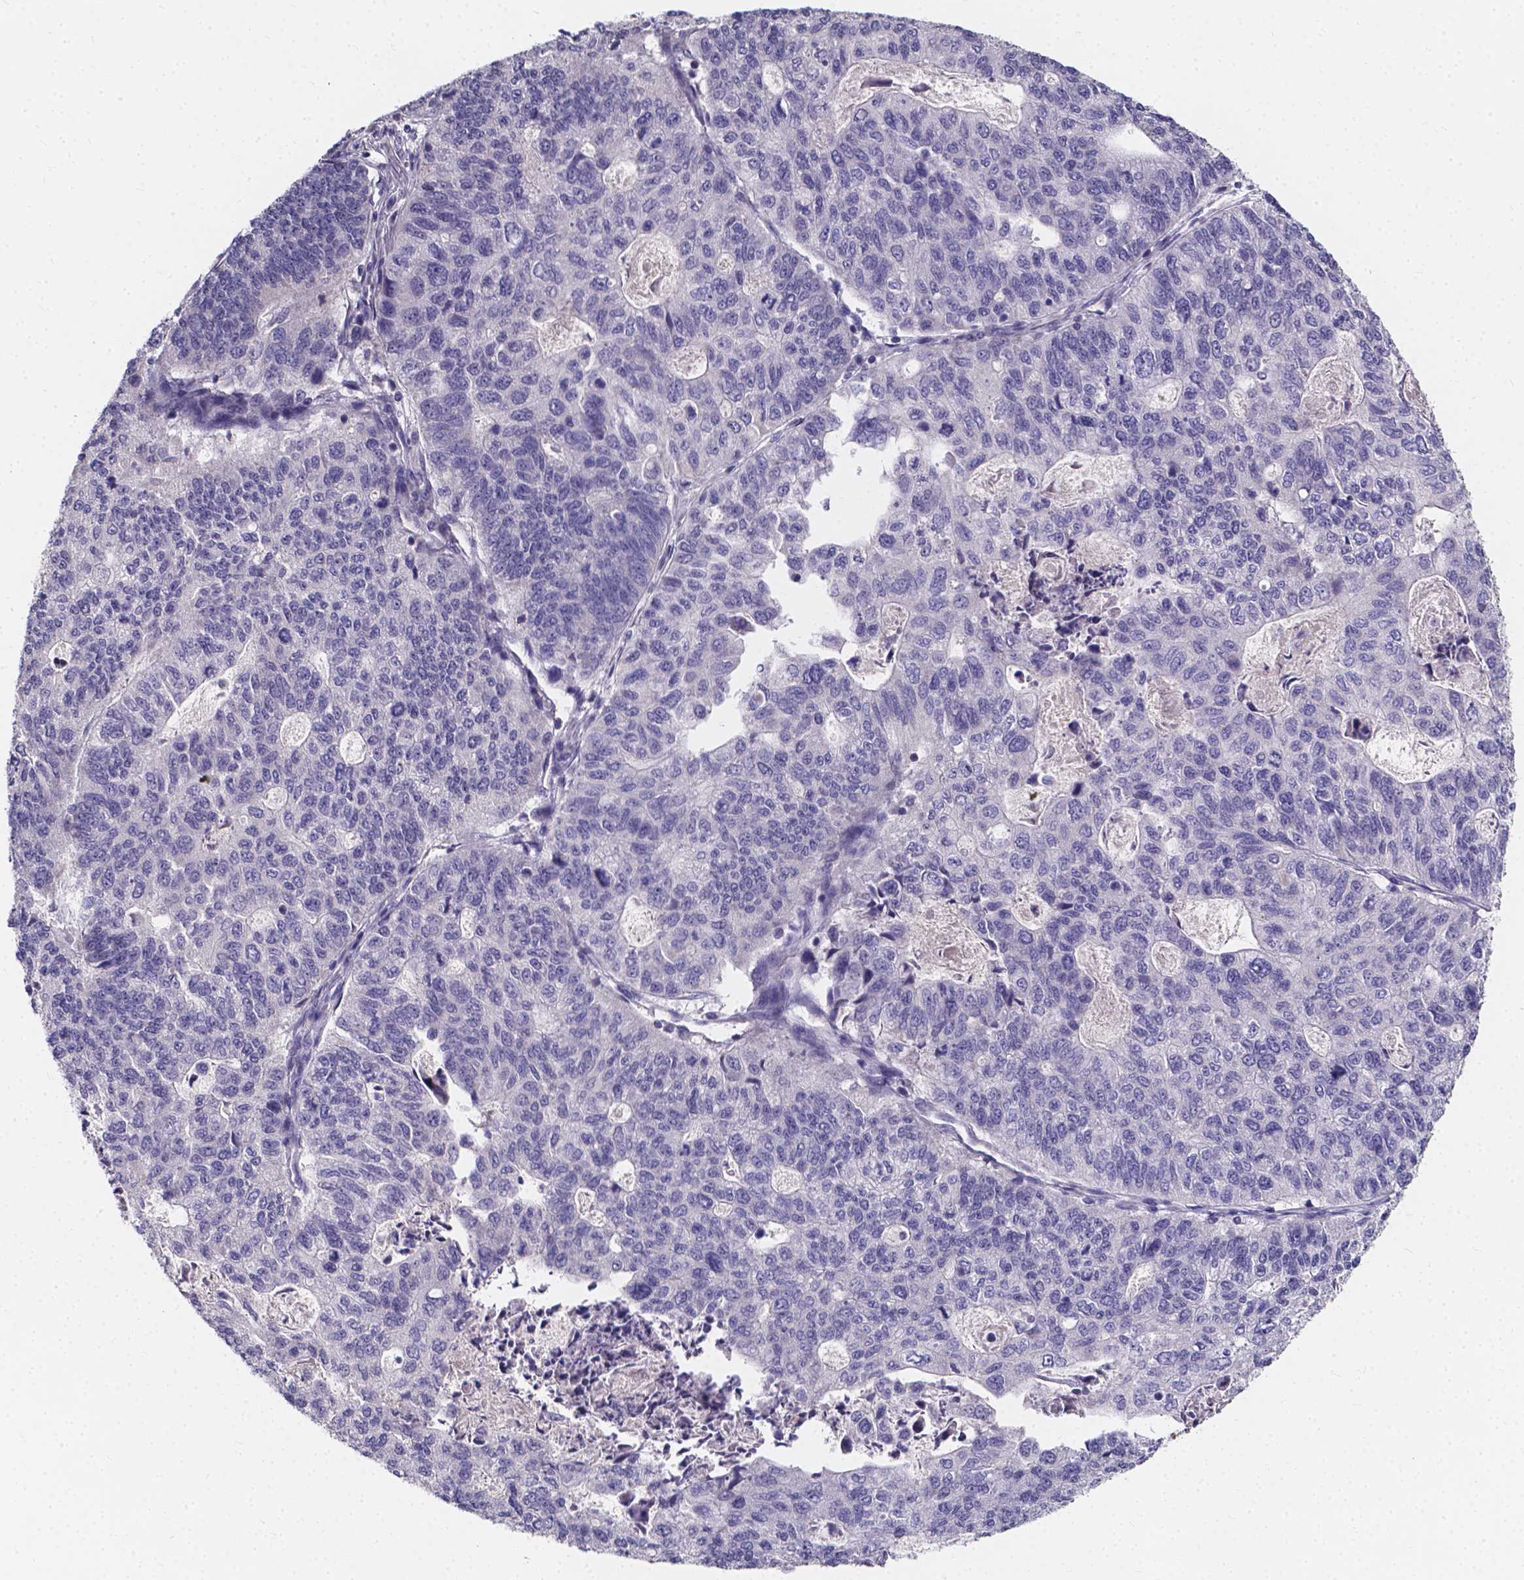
{"staining": {"intensity": "negative", "quantity": "none", "location": "none"}, "tissue": "stomach cancer", "cell_type": "Tumor cells", "image_type": "cancer", "snomed": [{"axis": "morphology", "description": "Adenocarcinoma, NOS"}, {"axis": "topography", "description": "Stomach, upper"}], "caption": "This photomicrograph is of stomach cancer stained with immunohistochemistry (IHC) to label a protein in brown with the nuclei are counter-stained blue. There is no expression in tumor cells.", "gene": "THEMIS", "patient": {"sex": "female", "age": 67}}